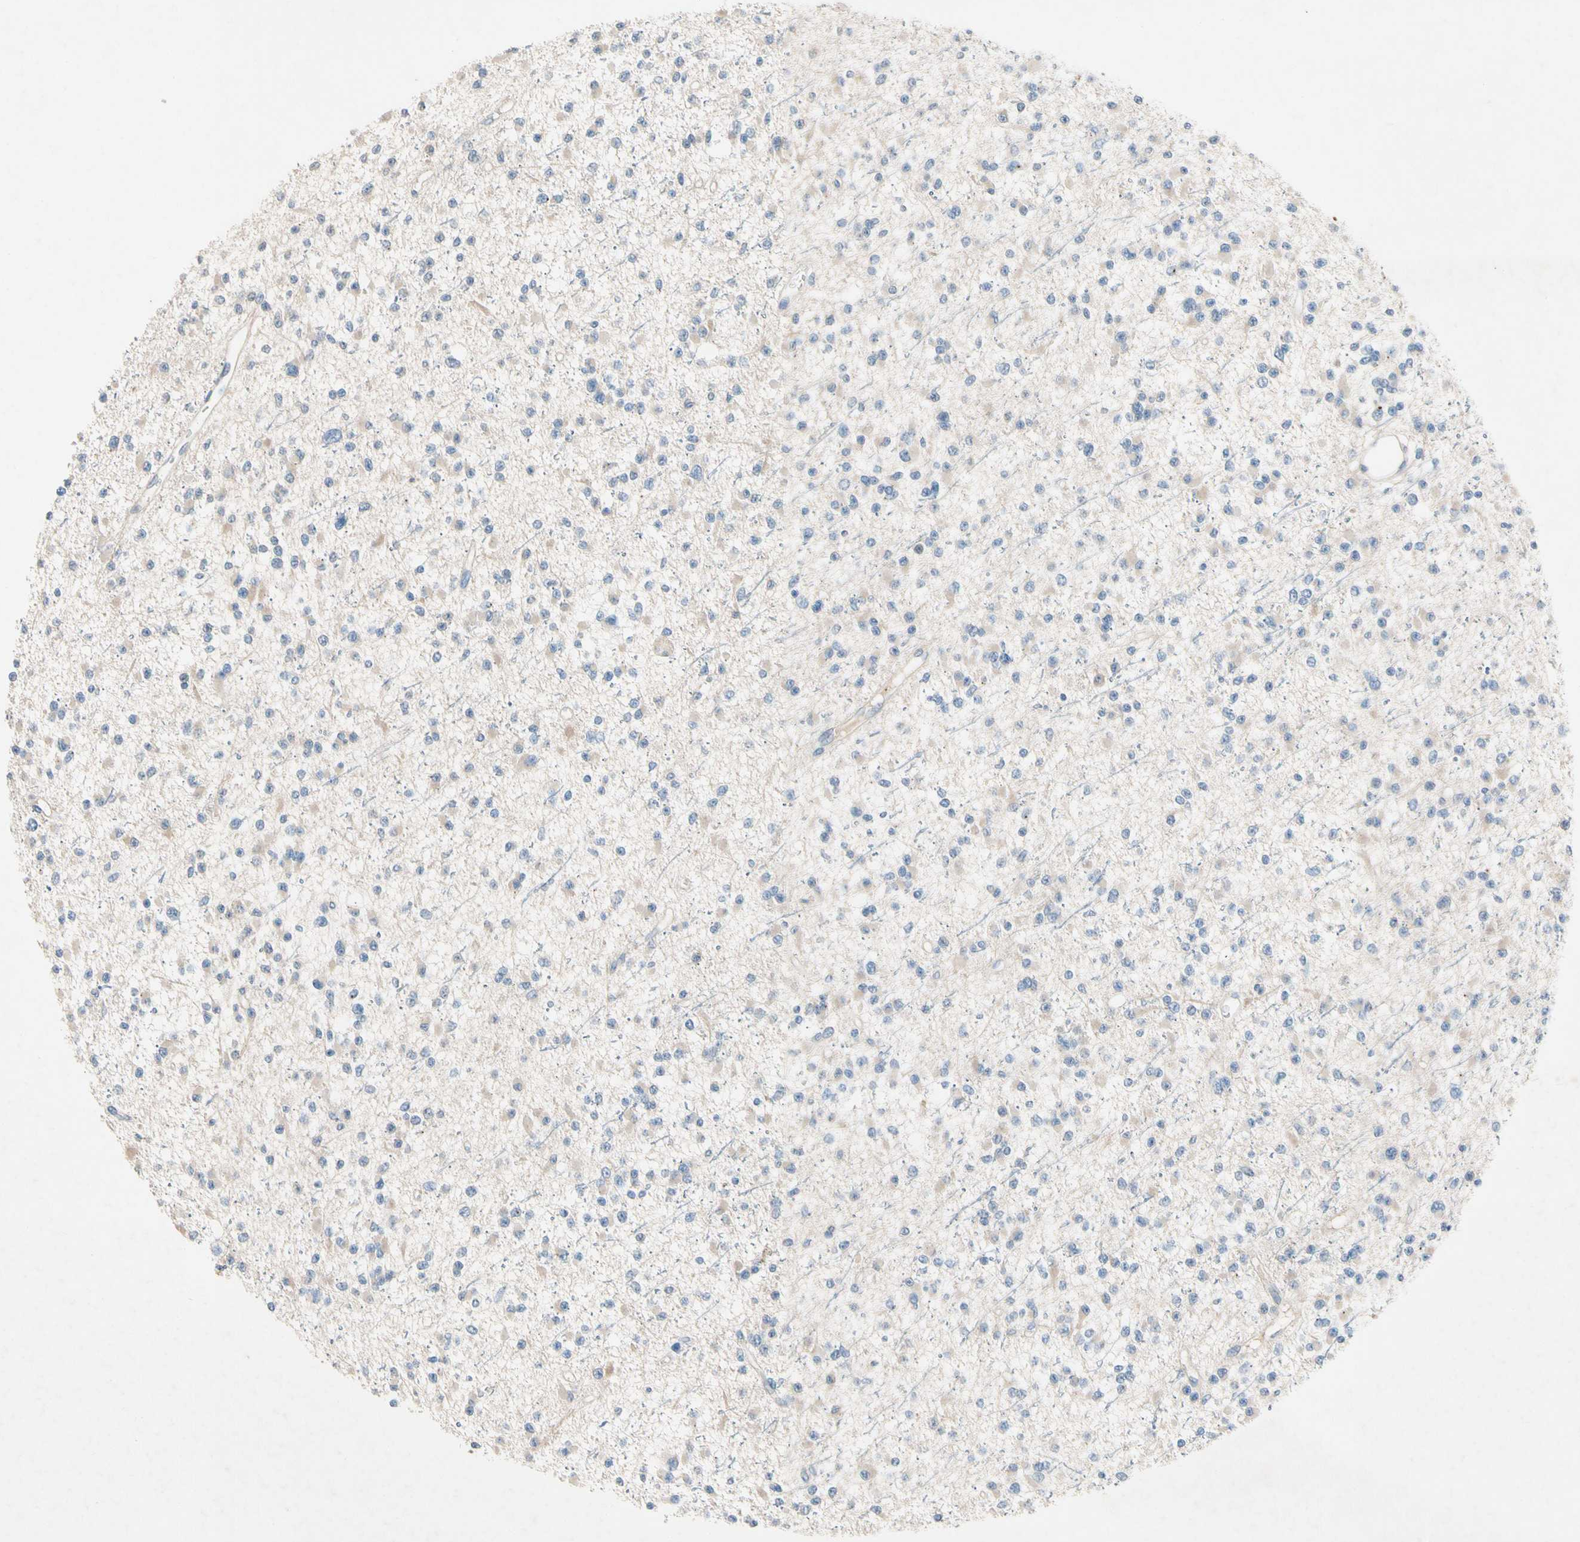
{"staining": {"intensity": "weak", "quantity": "25%-75%", "location": "cytoplasmic/membranous"}, "tissue": "glioma", "cell_type": "Tumor cells", "image_type": "cancer", "snomed": [{"axis": "morphology", "description": "Glioma, malignant, Low grade"}, {"axis": "topography", "description": "Brain"}], "caption": "An image of glioma stained for a protein shows weak cytoplasmic/membranous brown staining in tumor cells. (IHC, brightfield microscopy, high magnification).", "gene": "NDFIP2", "patient": {"sex": "female", "age": 22}}